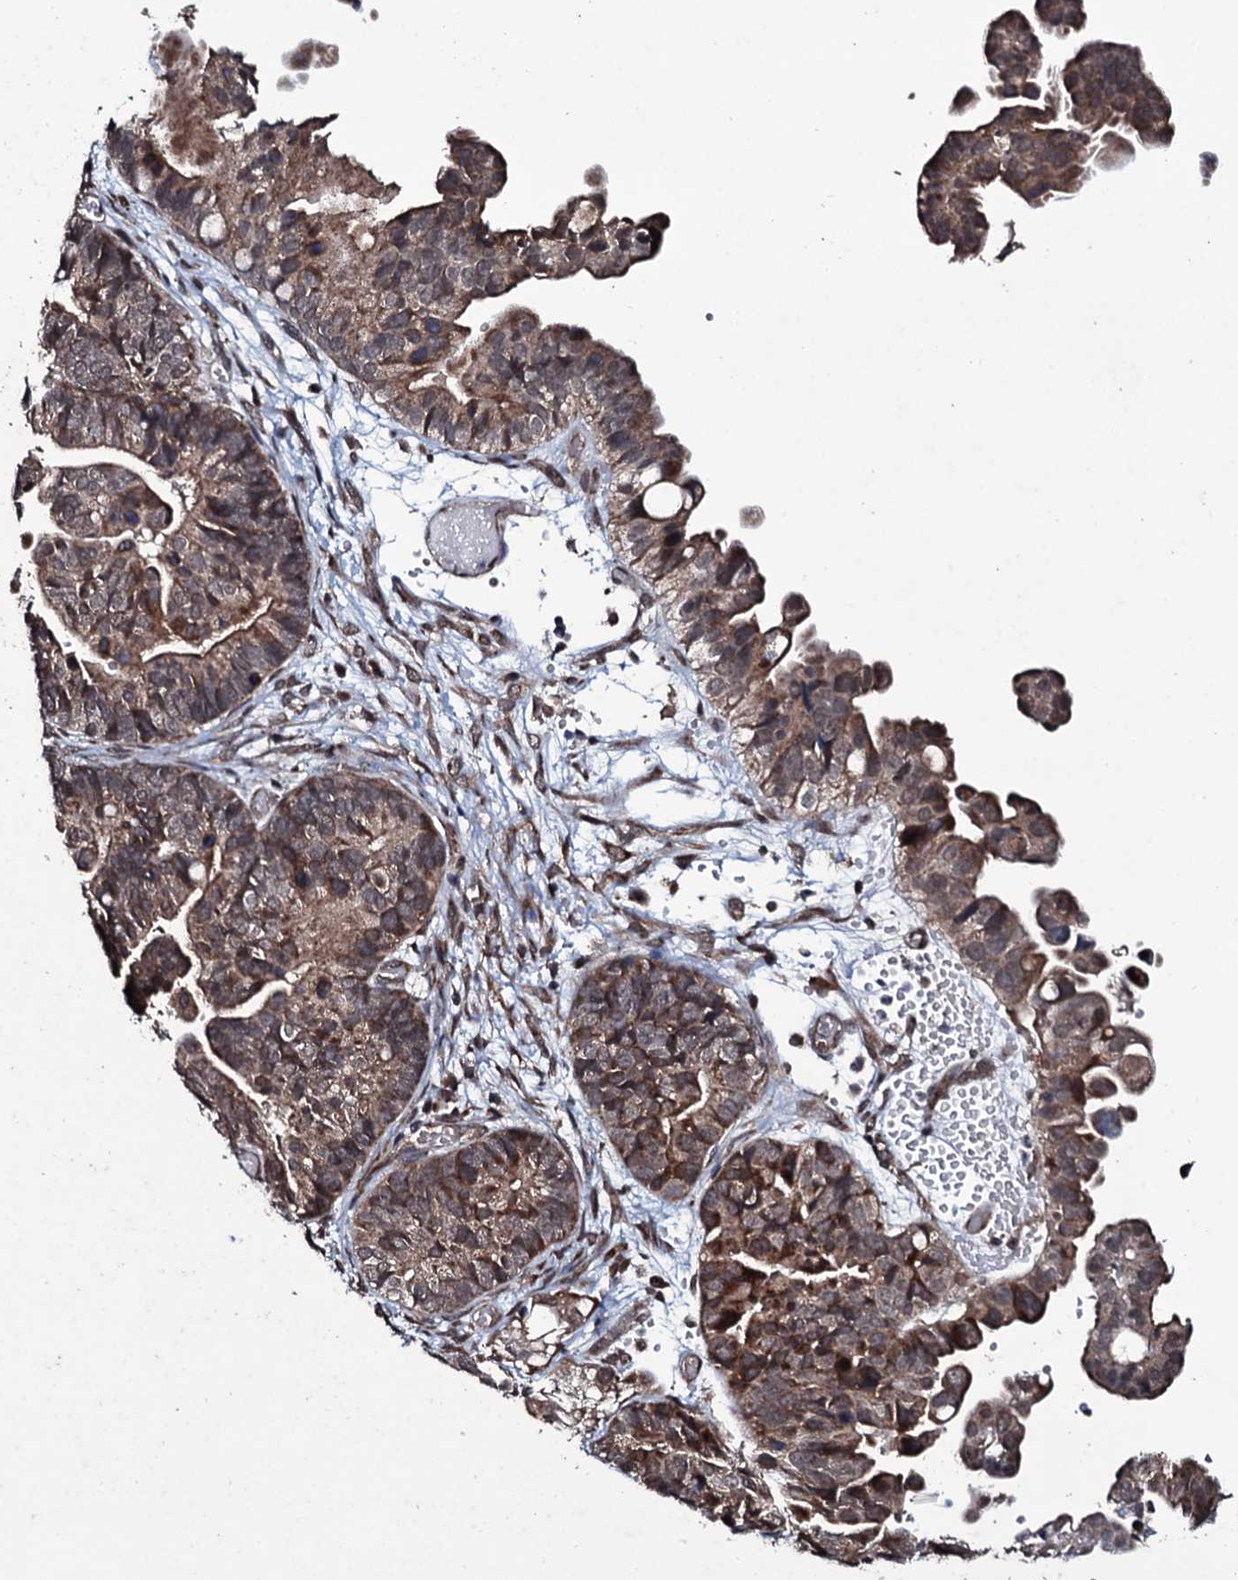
{"staining": {"intensity": "weak", "quantity": ">75%", "location": "cytoplasmic/membranous"}, "tissue": "ovarian cancer", "cell_type": "Tumor cells", "image_type": "cancer", "snomed": [{"axis": "morphology", "description": "Cystadenocarcinoma, serous, NOS"}, {"axis": "topography", "description": "Ovary"}], "caption": "Protein staining of serous cystadenocarcinoma (ovarian) tissue exhibits weak cytoplasmic/membranous positivity in approximately >75% of tumor cells.", "gene": "MRPS31", "patient": {"sex": "female", "age": 56}}